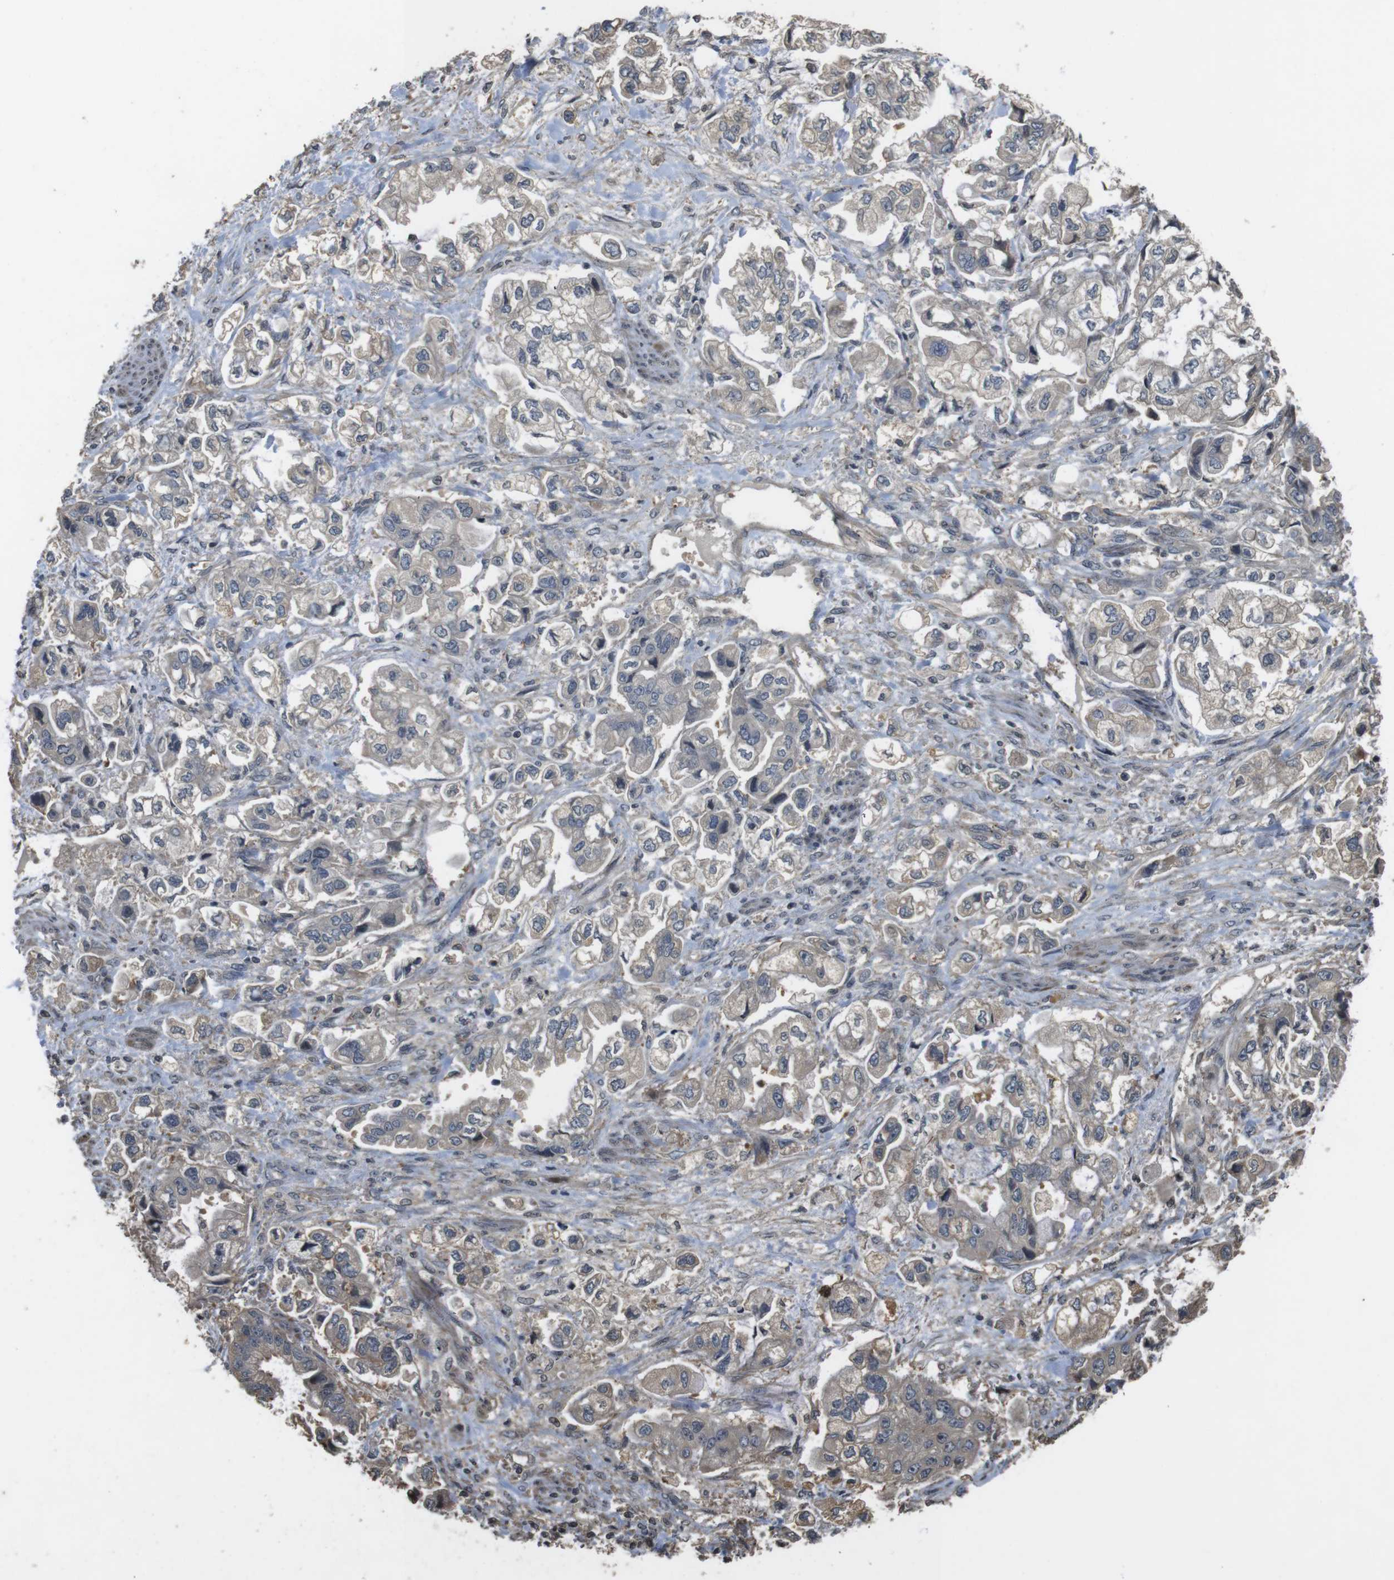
{"staining": {"intensity": "negative", "quantity": "none", "location": "none"}, "tissue": "stomach cancer", "cell_type": "Tumor cells", "image_type": "cancer", "snomed": [{"axis": "morphology", "description": "Normal tissue, NOS"}, {"axis": "morphology", "description": "Adenocarcinoma, NOS"}, {"axis": "topography", "description": "Stomach"}], "caption": "Tumor cells show no significant expression in stomach cancer. (Brightfield microscopy of DAB (3,3'-diaminobenzidine) immunohistochemistry (IHC) at high magnification).", "gene": "FZD10", "patient": {"sex": "male", "age": 62}}